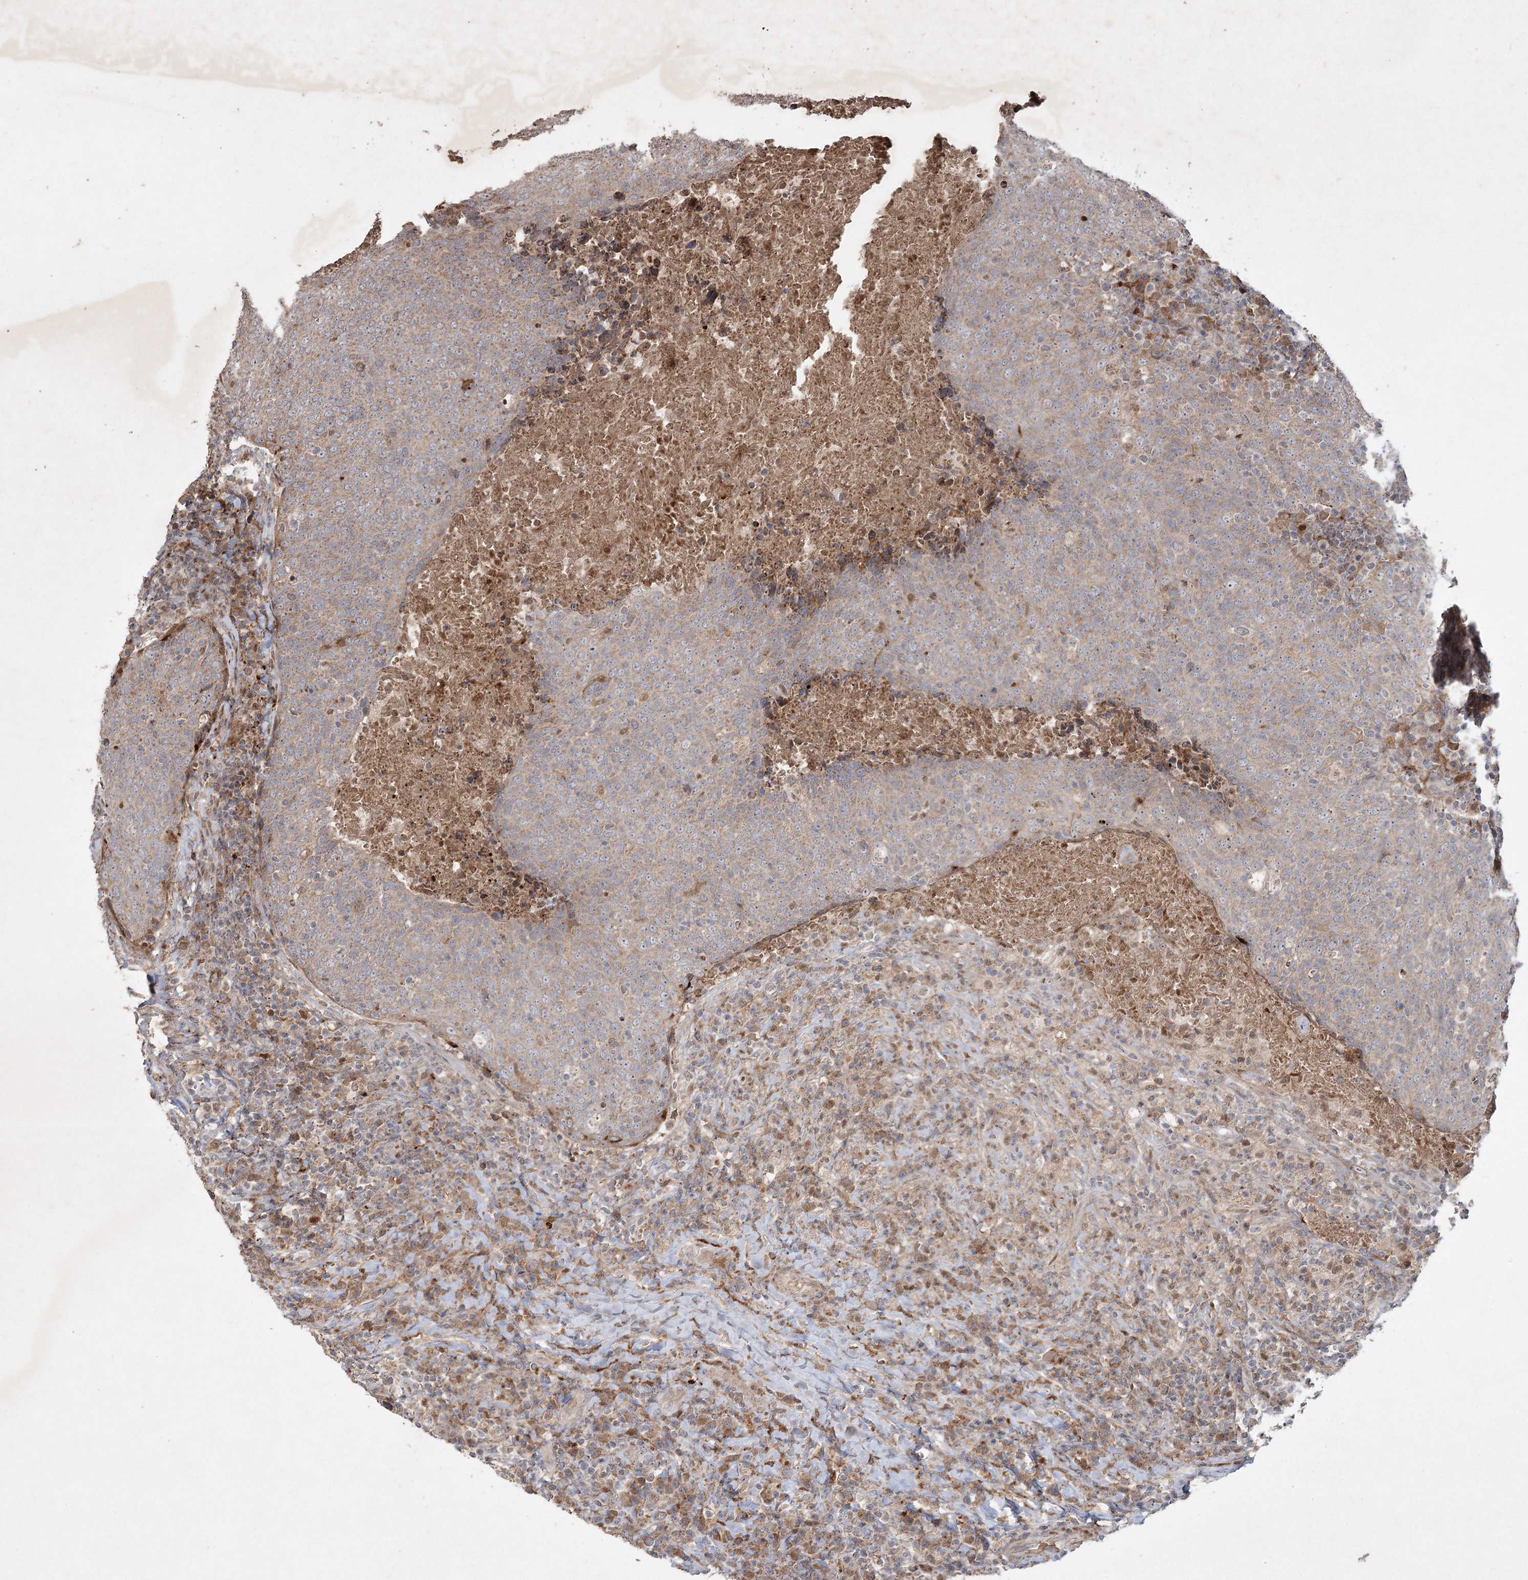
{"staining": {"intensity": "weak", "quantity": "25%-75%", "location": "cytoplasmic/membranous"}, "tissue": "head and neck cancer", "cell_type": "Tumor cells", "image_type": "cancer", "snomed": [{"axis": "morphology", "description": "Squamous cell carcinoma, NOS"}, {"axis": "morphology", "description": "Squamous cell carcinoma, metastatic, NOS"}, {"axis": "topography", "description": "Lymph node"}, {"axis": "topography", "description": "Head-Neck"}], "caption": "High-magnification brightfield microscopy of head and neck squamous cell carcinoma stained with DAB (brown) and counterstained with hematoxylin (blue). tumor cells exhibit weak cytoplasmic/membranous staining is seen in approximately25%-75% of cells.", "gene": "KBTBD4", "patient": {"sex": "male", "age": 62}}